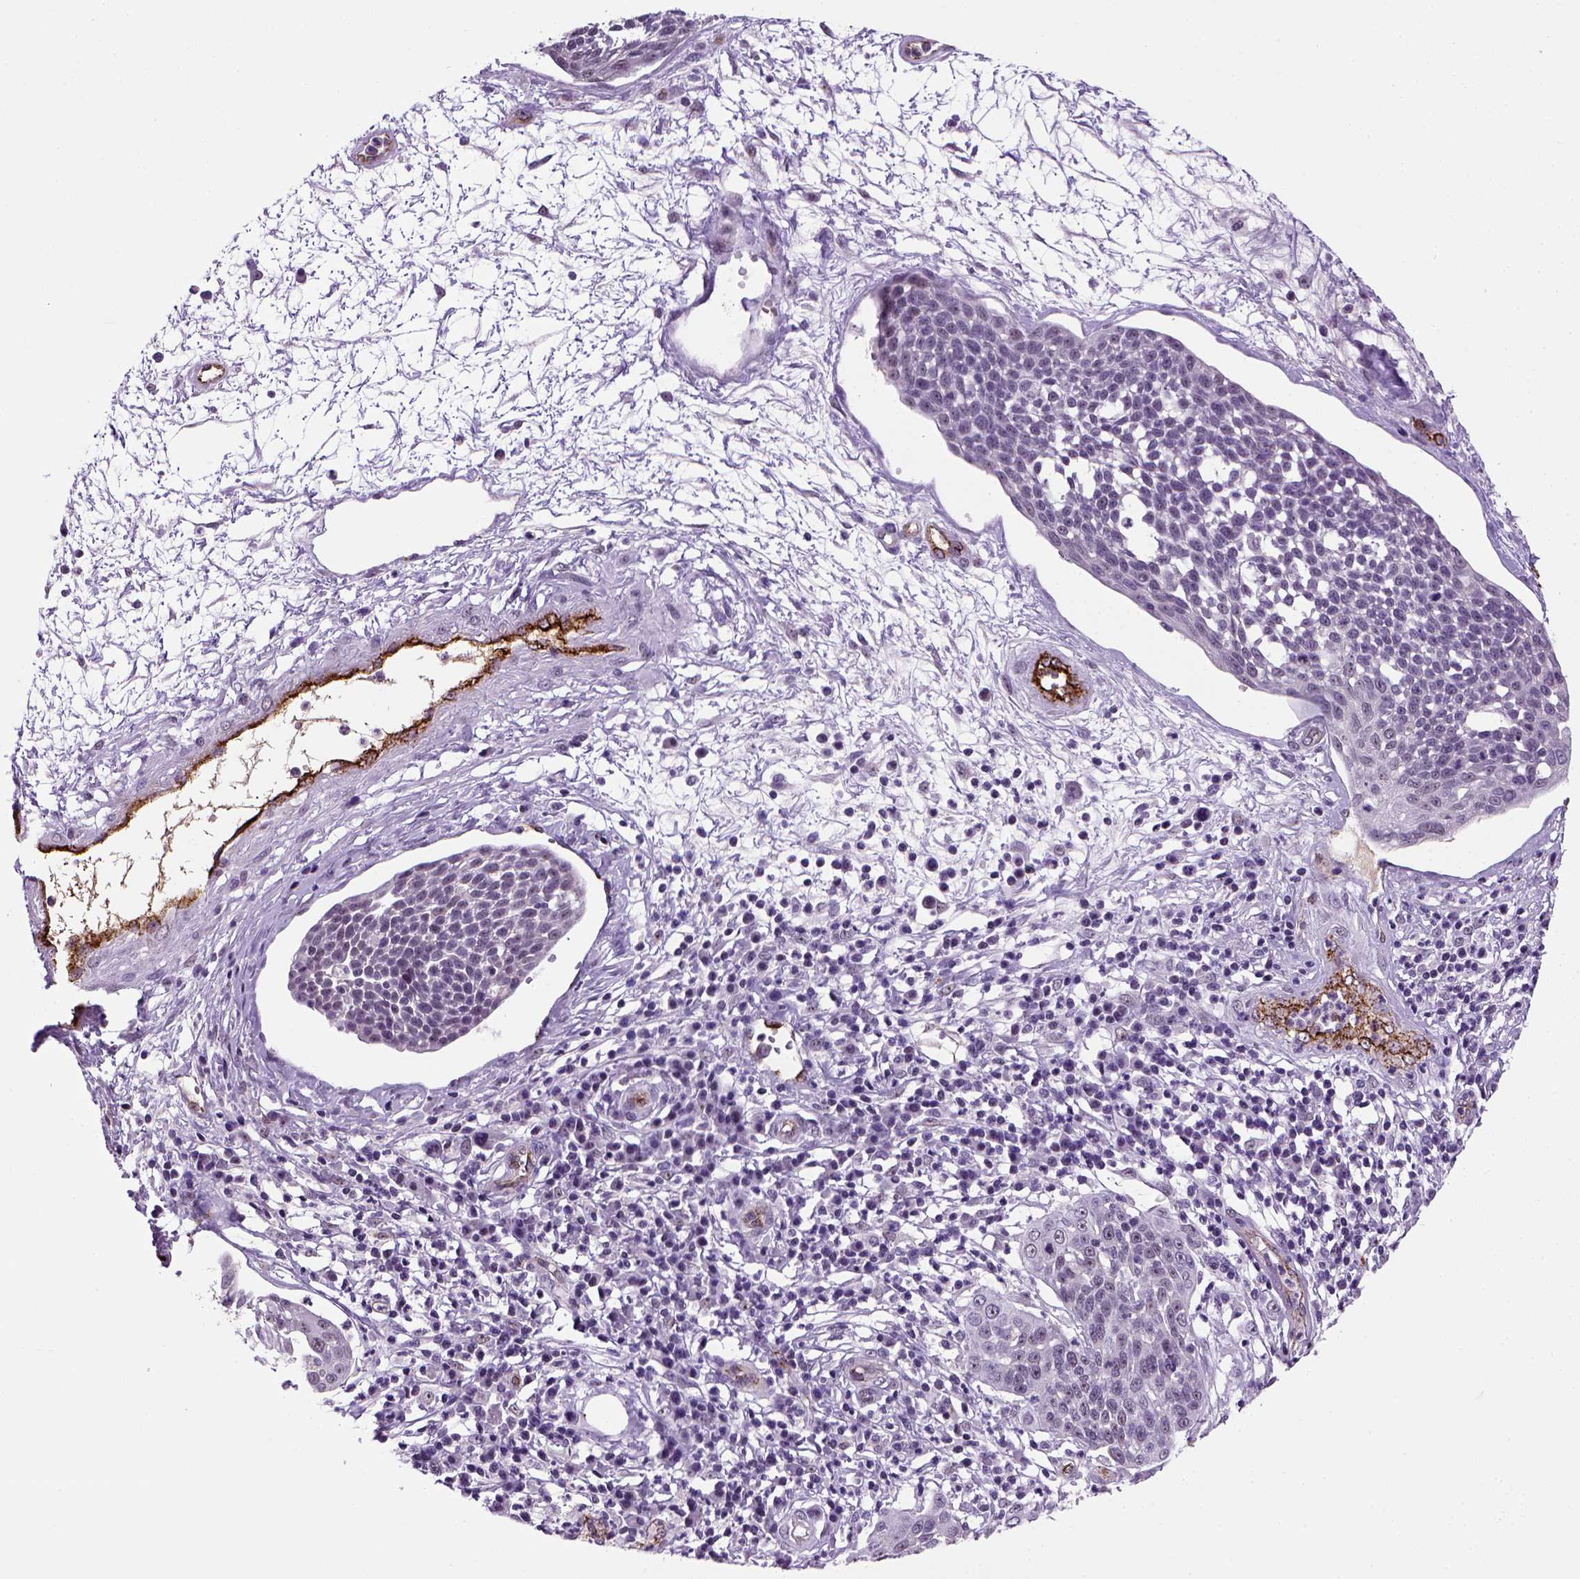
{"staining": {"intensity": "negative", "quantity": "none", "location": "none"}, "tissue": "cervical cancer", "cell_type": "Tumor cells", "image_type": "cancer", "snomed": [{"axis": "morphology", "description": "Squamous cell carcinoma, NOS"}, {"axis": "topography", "description": "Cervix"}], "caption": "An IHC histopathology image of squamous cell carcinoma (cervical) is shown. There is no staining in tumor cells of squamous cell carcinoma (cervical).", "gene": "VWF", "patient": {"sex": "female", "age": 34}}